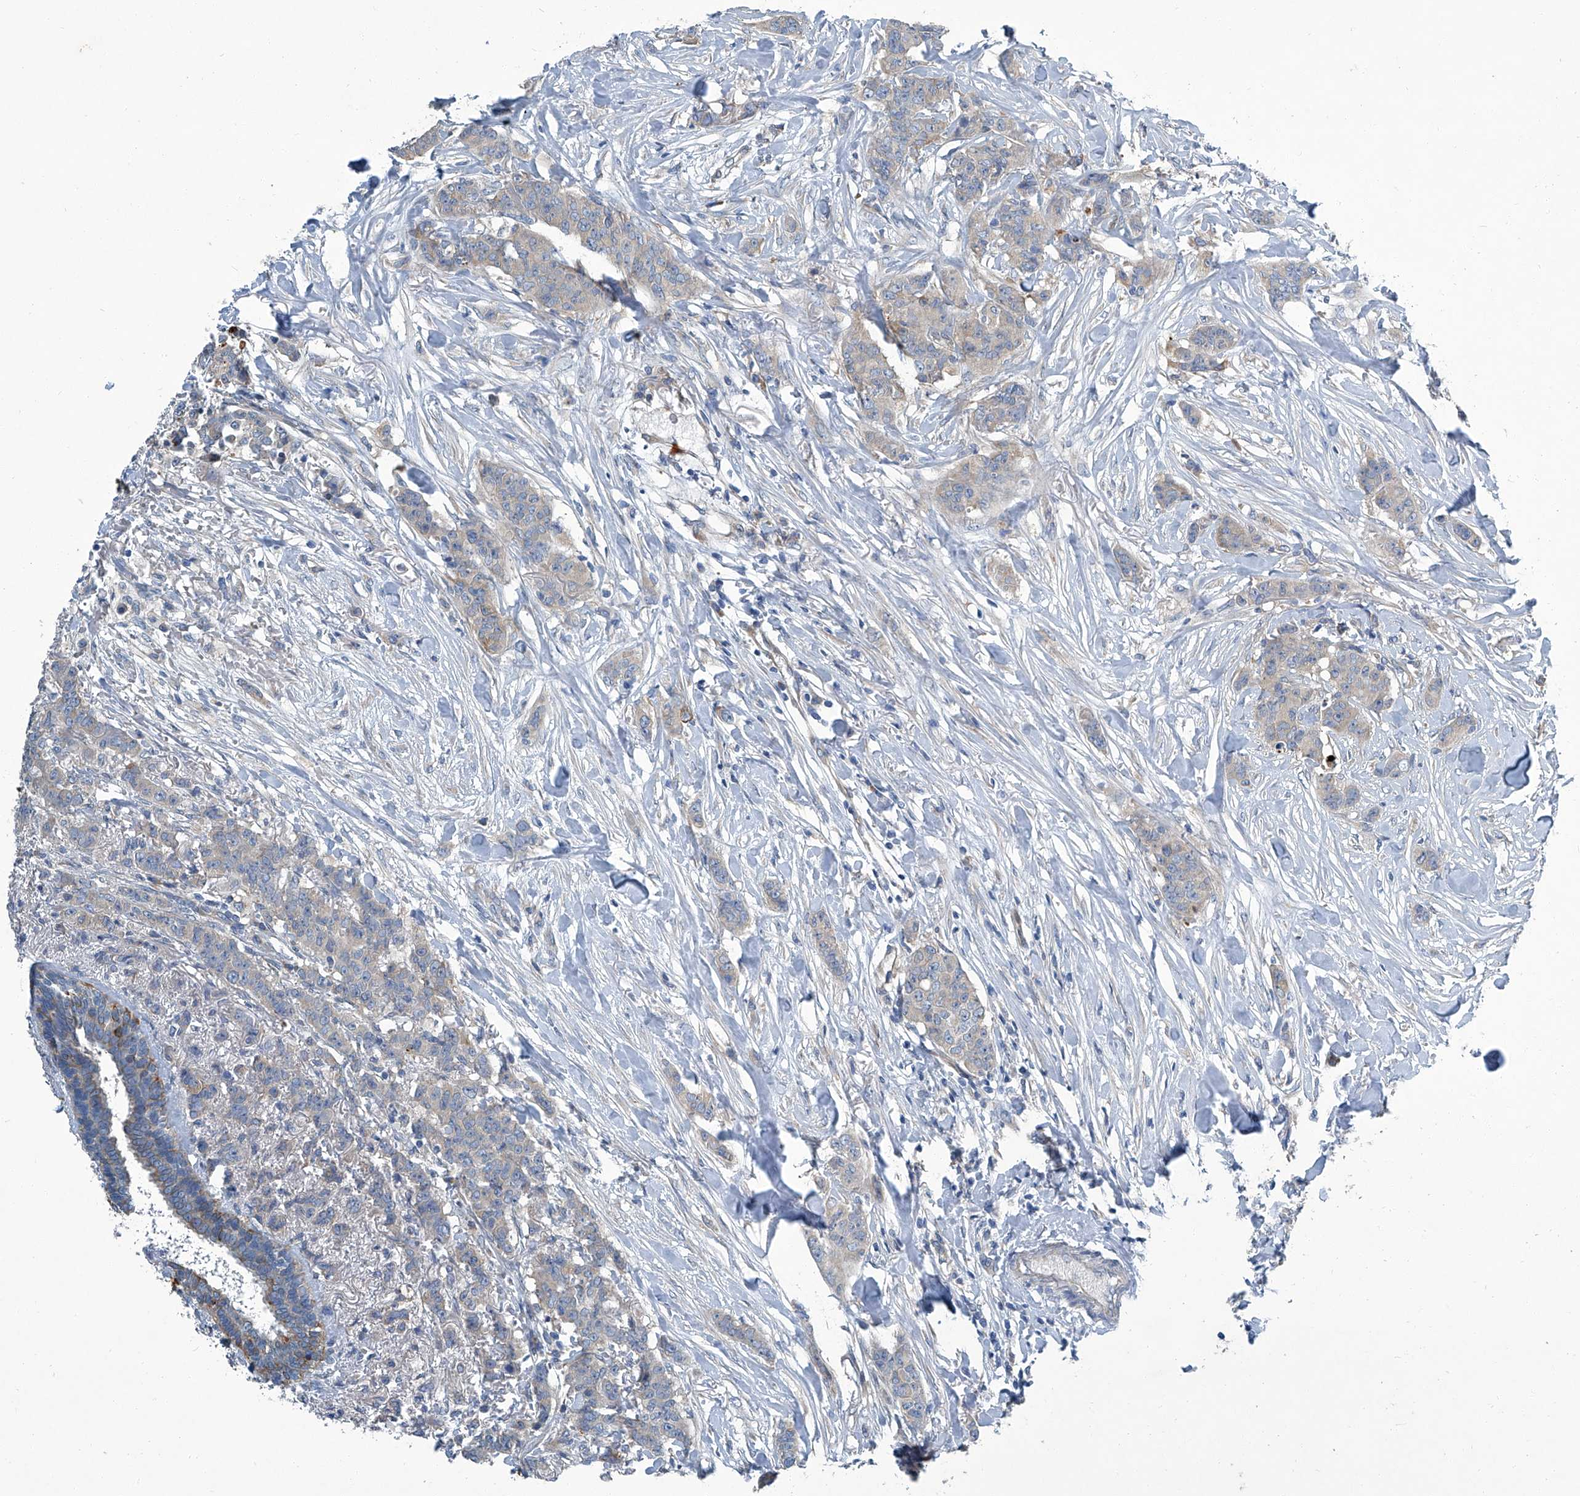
{"staining": {"intensity": "weak", "quantity": "<25%", "location": "cytoplasmic/membranous"}, "tissue": "breast cancer", "cell_type": "Tumor cells", "image_type": "cancer", "snomed": [{"axis": "morphology", "description": "Duct carcinoma"}, {"axis": "topography", "description": "Breast"}], "caption": "High magnification brightfield microscopy of breast intraductal carcinoma stained with DAB (brown) and counterstained with hematoxylin (blue): tumor cells show no significant staining. (Brightfield microscopy of DAB immunohistochemistry at high magnification).", "gene": "SLC26A11", "patient": {"sex": "female", "age": 40}}